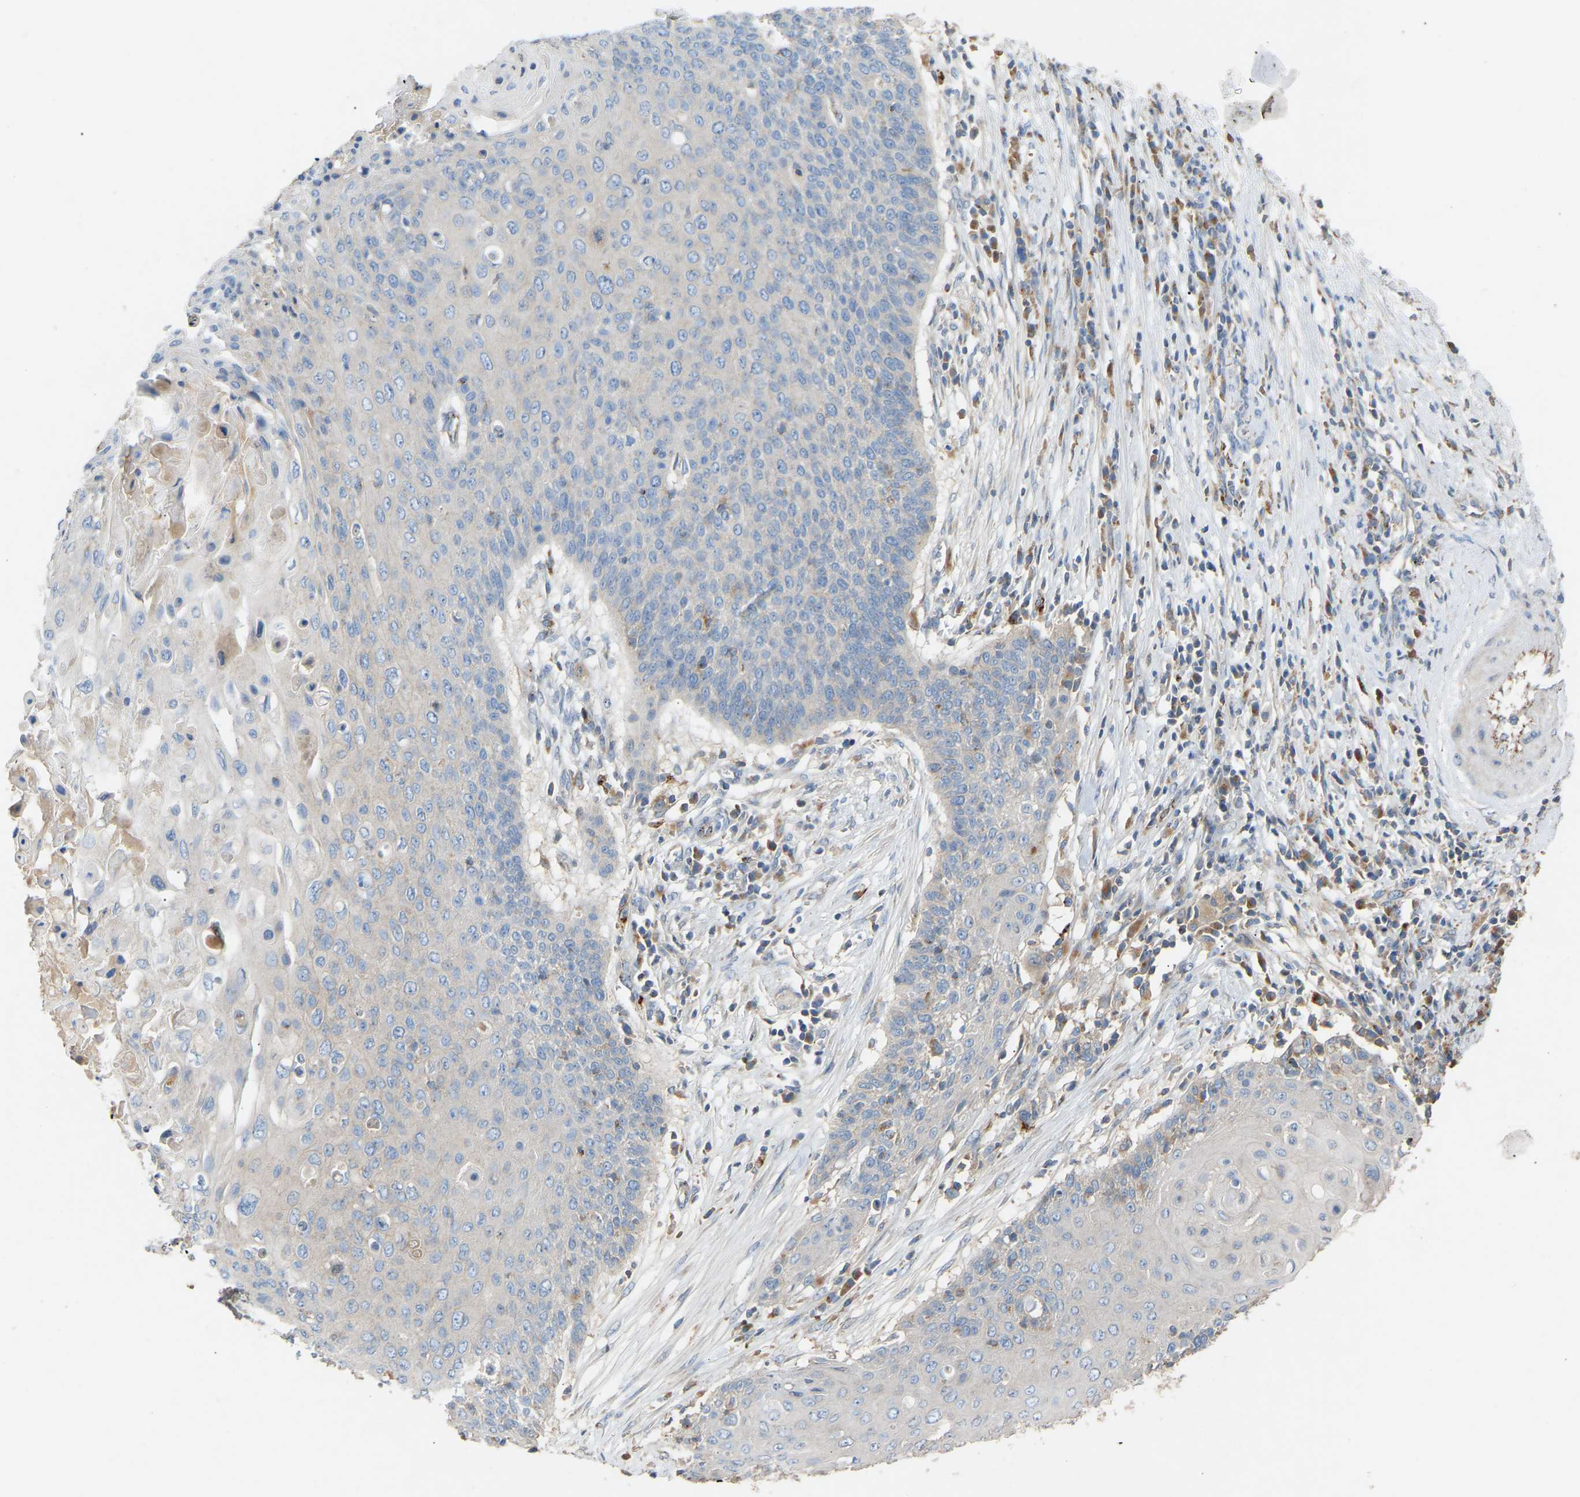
{"staining": {"intensity": "negative", "quantity": "none", "location": "none"}, "tissue": "cervical cancer", "cell_type": "Tumor cells", "image_type": "cancer", "snomed": [{"axis": "morphology", "description": "Squamous cell carcinoma, NOS"}, {"axis": "topography", "description": "Cervix"}], "caption": "The micrograph reveals no staining of tumor cells in squamous cell carcinoma (cervical).", "gene": "RGP1", "patient": {"sex": "female", "age": 39}}